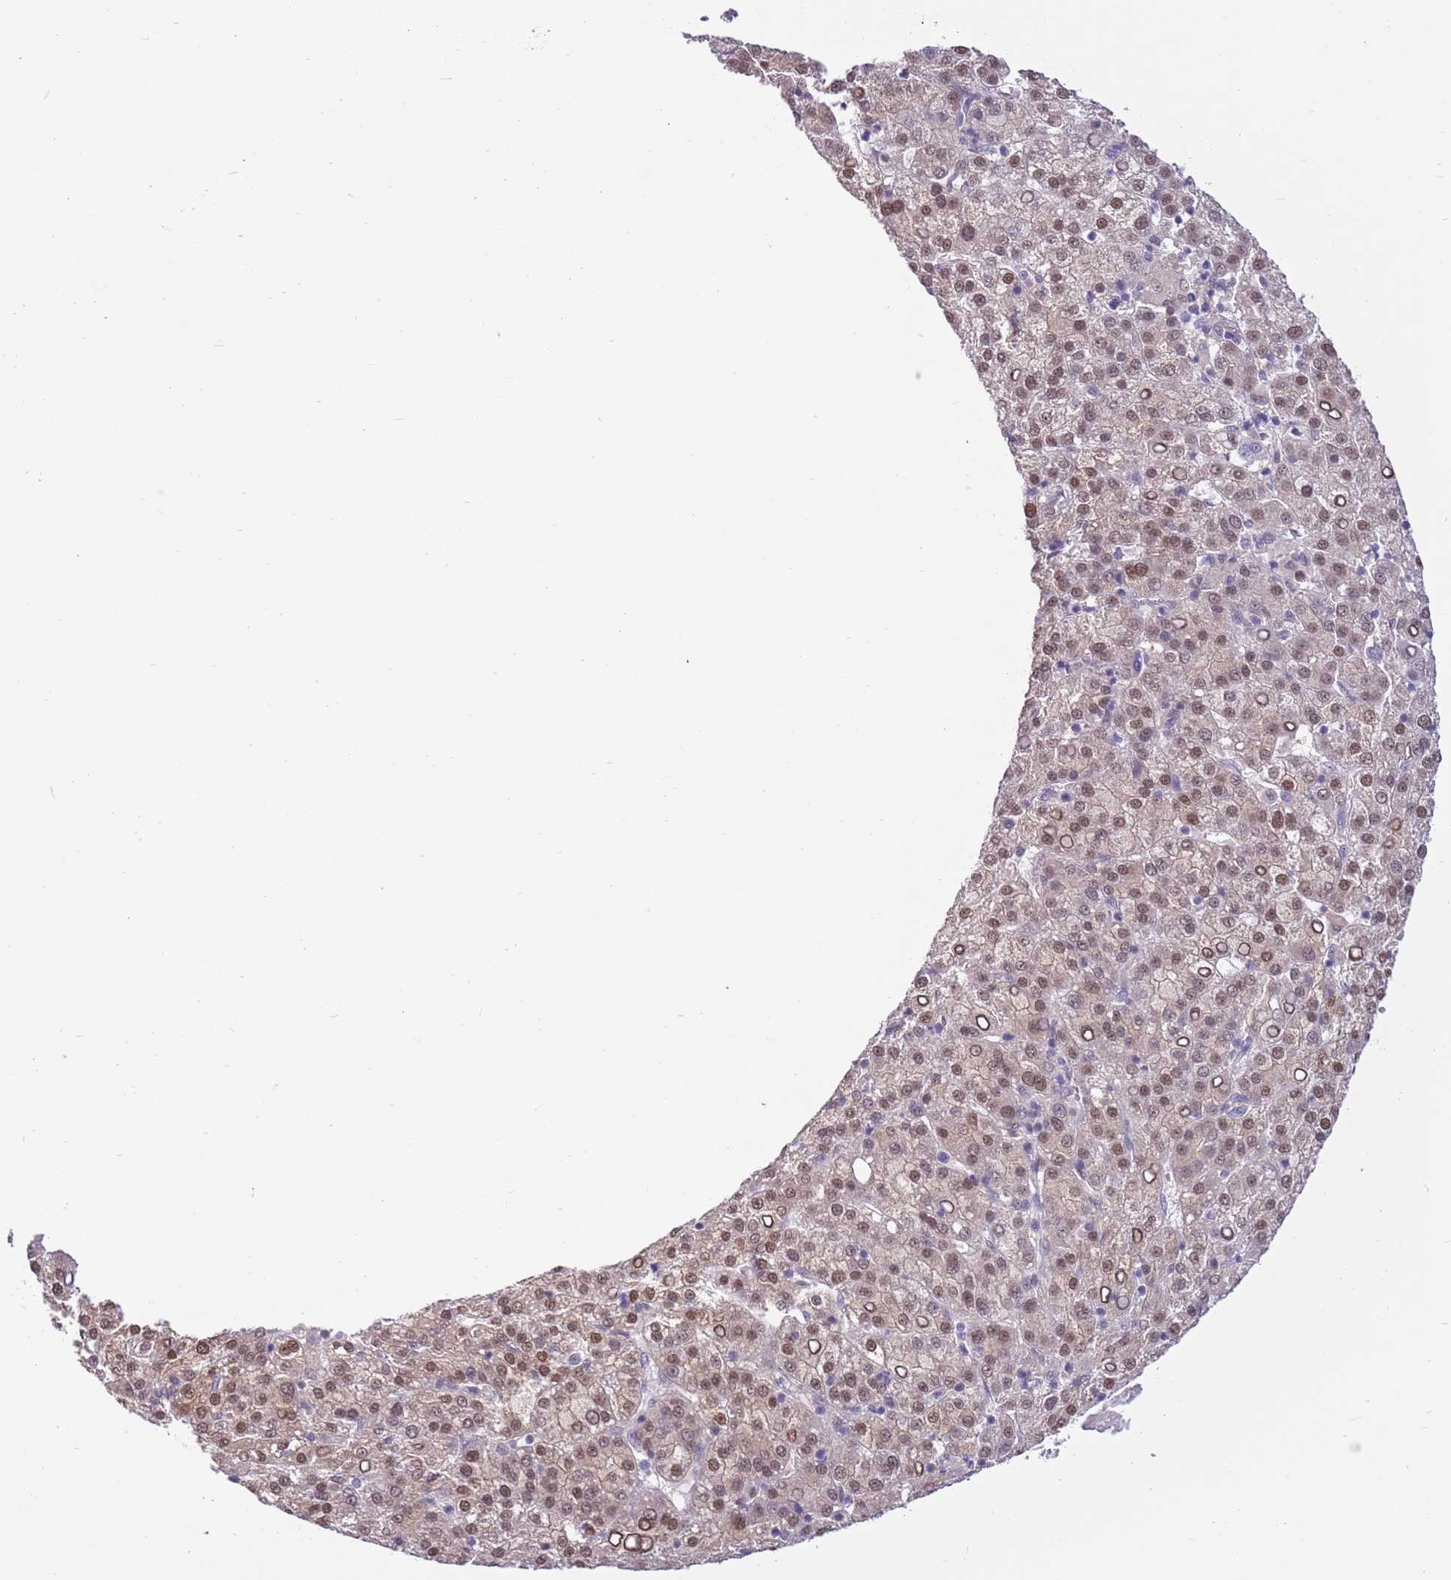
{"staining": {"intensity": "weak", "quantity": ">75%", "location": "nuclear"}, "tissue": "liver cancer", "cell_type": "Tumor cells", "image_type": "cancer", "snomed": [{"axis": "morphology", "description": "Carcinoma, Hepatocellular, NOS"}, {"axis": "topography", "description": "Liver"}], "caption": "Hepatocellular carcinoma (liver) stained for a protein shows weak nuclear positivity in tumor cells.", "gene": "DDI2", "patient": {"sex": "female", "age": 58}}